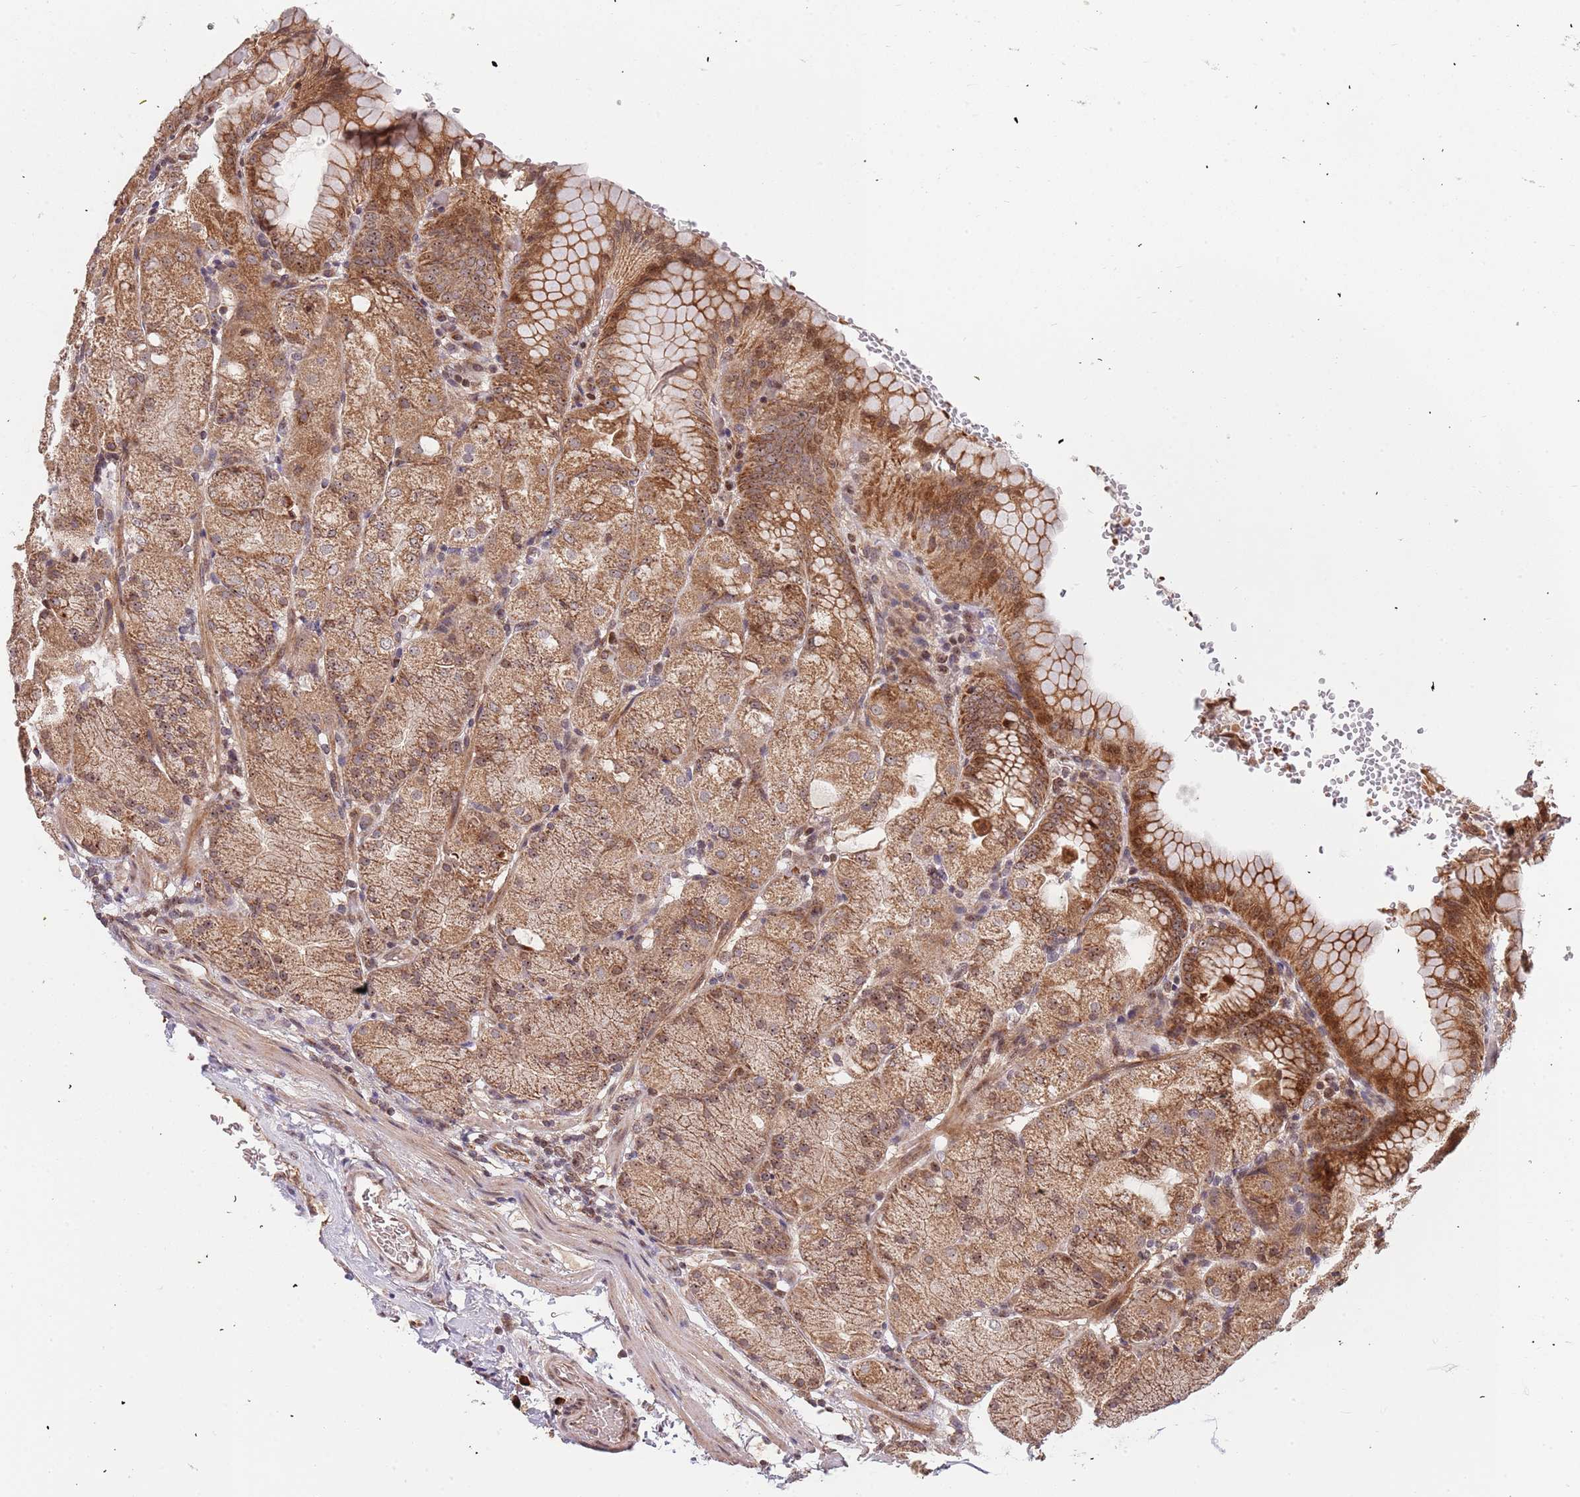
{"staining": {"intensity": "moderate", "quantity": ">75%", "location": "cytoplasmic/membranous"}, "tissue": "stomach", "cell_type": "Glandular cells", "image_type": "normal", "snomed": [{"axis": "morphology", "description": "Normal tissue, NOS"}, {"axis": "topography", "description": "Stomach, upper"}, {"axis": "topography", "description": "Stomach, lower"}], "caption": "An immunohistochemistry image of benign tissue is shown. Protein staining in brown highlights moderate cytoplasmic/membranous positivity in stomach within glandular cells.", "gene": "DCHS1", "patient": {"sex": "male", "age": 62}}